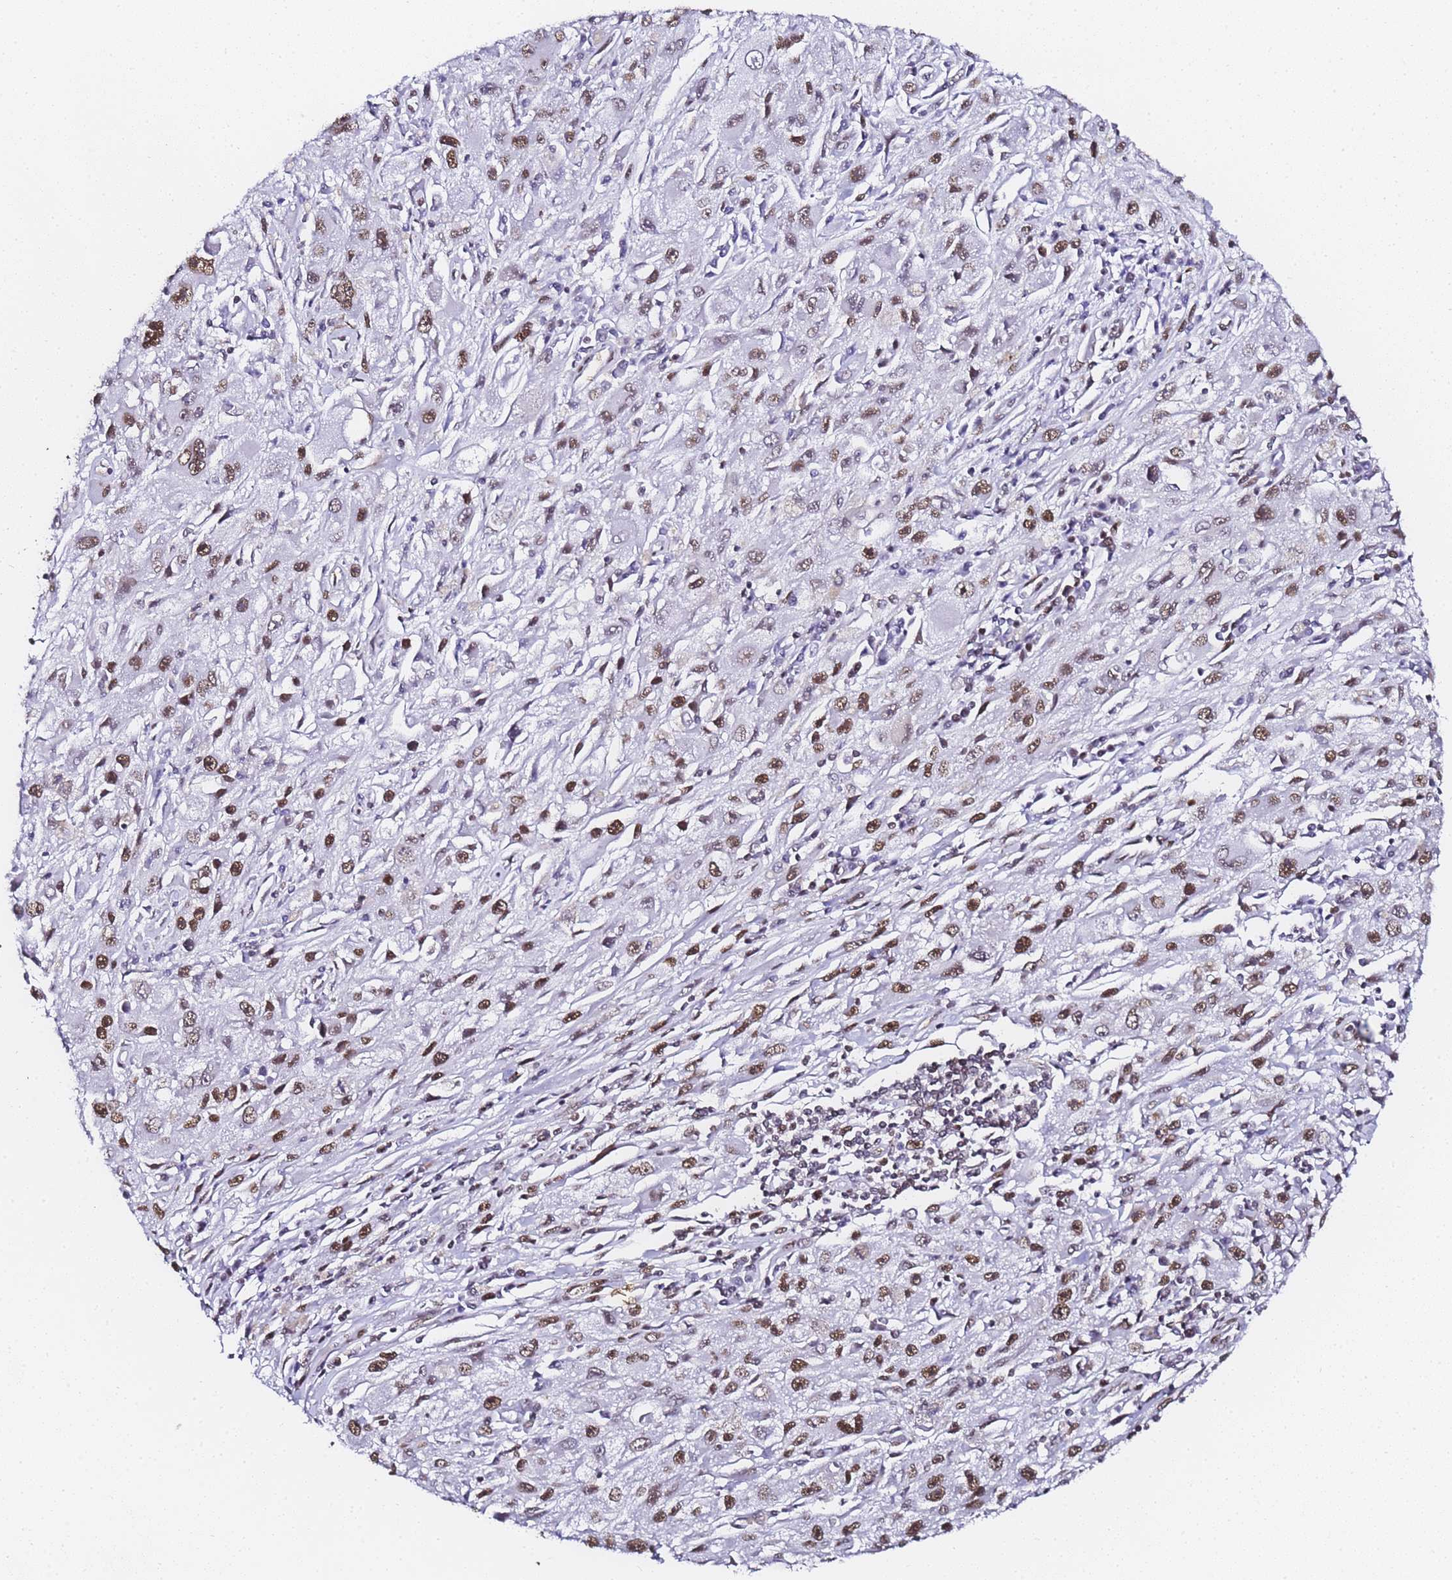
{"staining": {"intensity": "moderate", "quantity": ">75%", "location": "nuclear"}, "tissue": "melanoma", "cell_type": "Tumor cells", "image_type": "cancer", "snomed": [{"axis": "morphology", "description": "Malignant melanoma, Metastatic site"}, {"axis": "topography", "description": "Skin"}], "caption": "Immunohistochemistry micrograph of neoplastic tissue: melanoma stained using IHC demonstrates medium levels of moderate protein expression localized specifically in the nuclear of tumor cells, appearing as a nuclear brown color.", "gene": "POLR1A", "patient": {"sex": "male", "age": 53}}